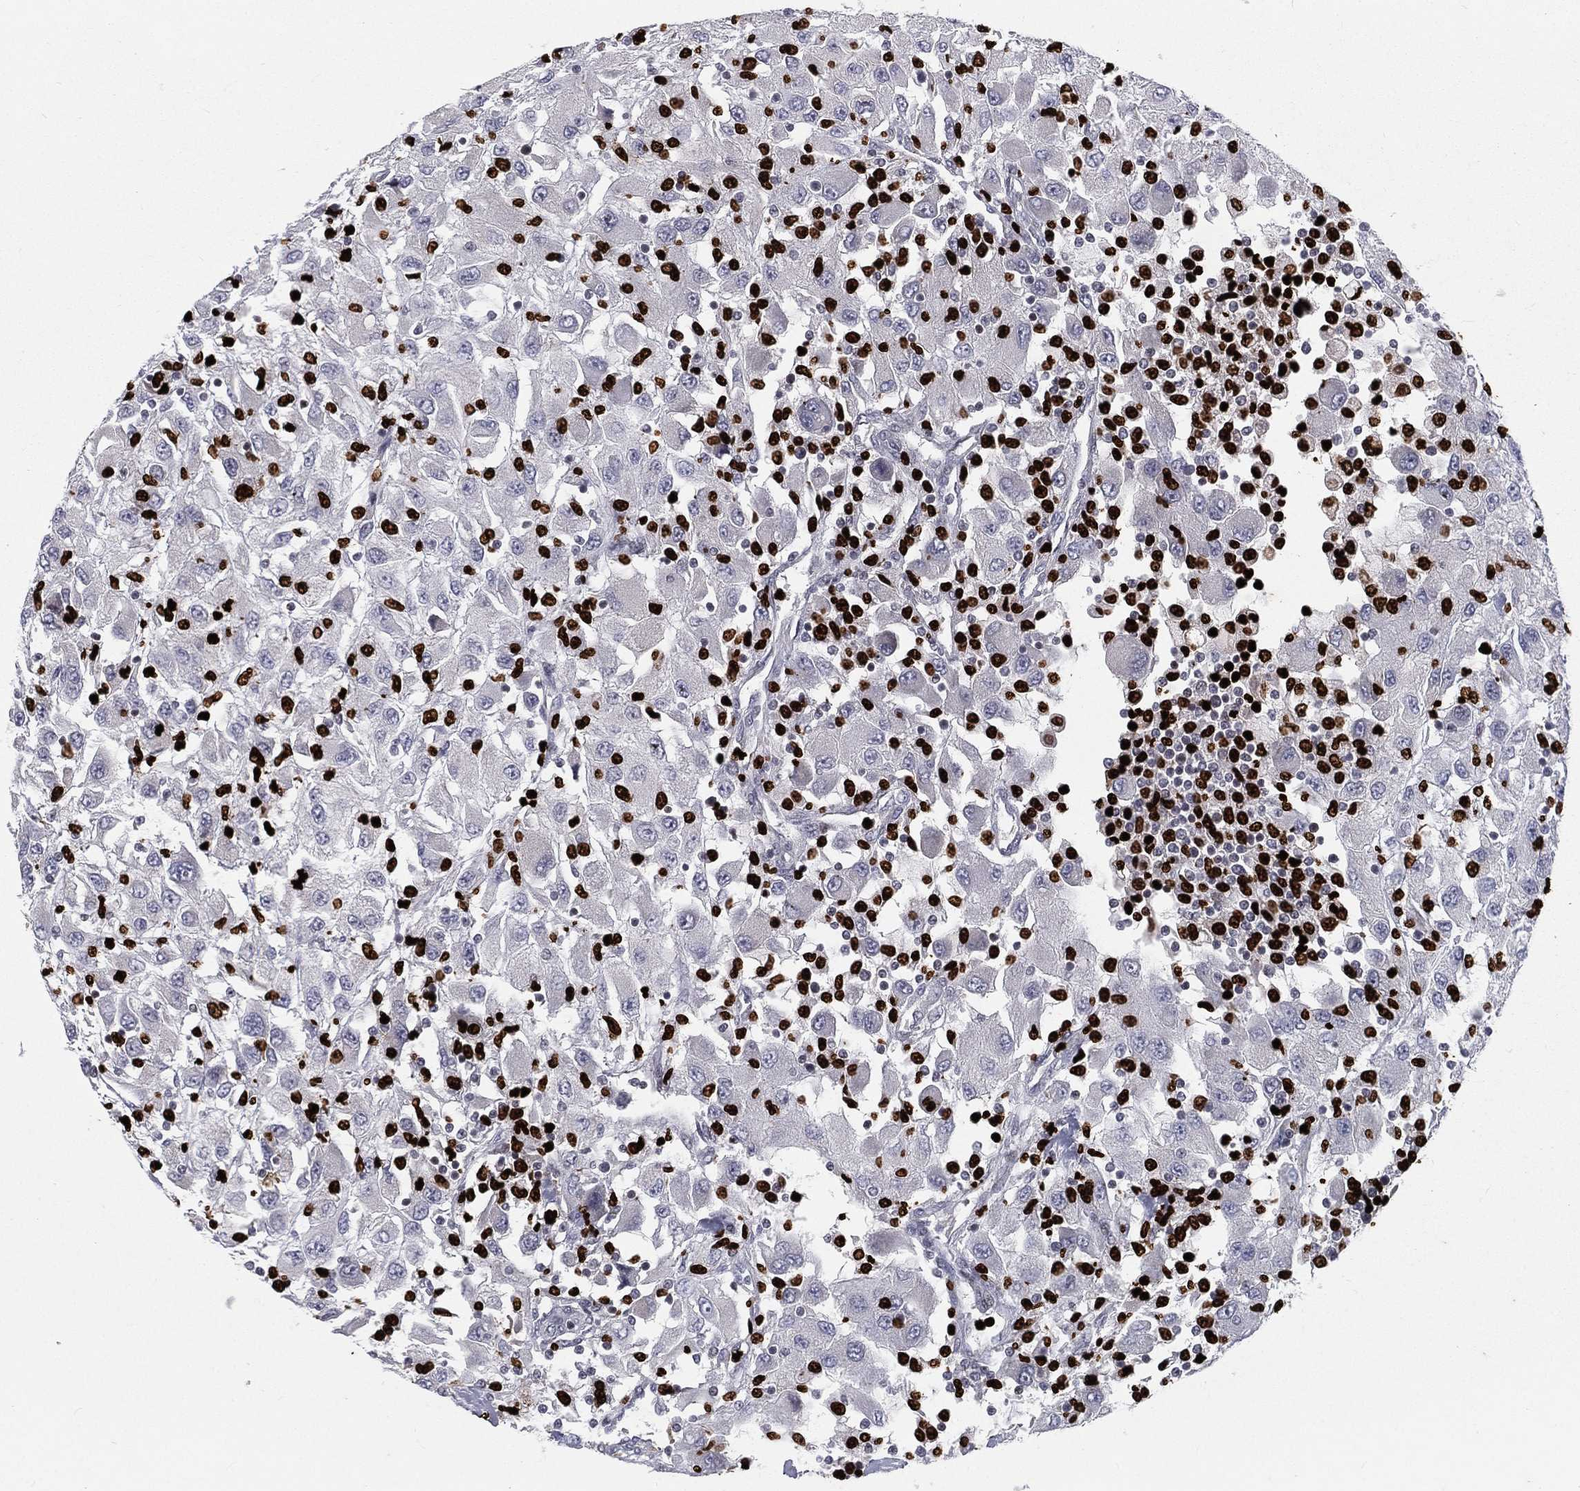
{"staining": {"intensity": "negative", "quantity": "none", "location": "none"}, "tissue": "renal cancer", "cell_type": "Tumor cells", "image_type": "cancer", "snomed": [{"axis": "morphology", "description": "Adenocarcinoma, NOS"}, {"axis": "topography", "description": "Kidney"}], "caption": "Protein analysis of renal adenocarcinoma displays no significant staining in tumor cells. Nuclei are stained in blue.", "gene": "MNDA", "patient": {"sex": "female", "age": 67}}